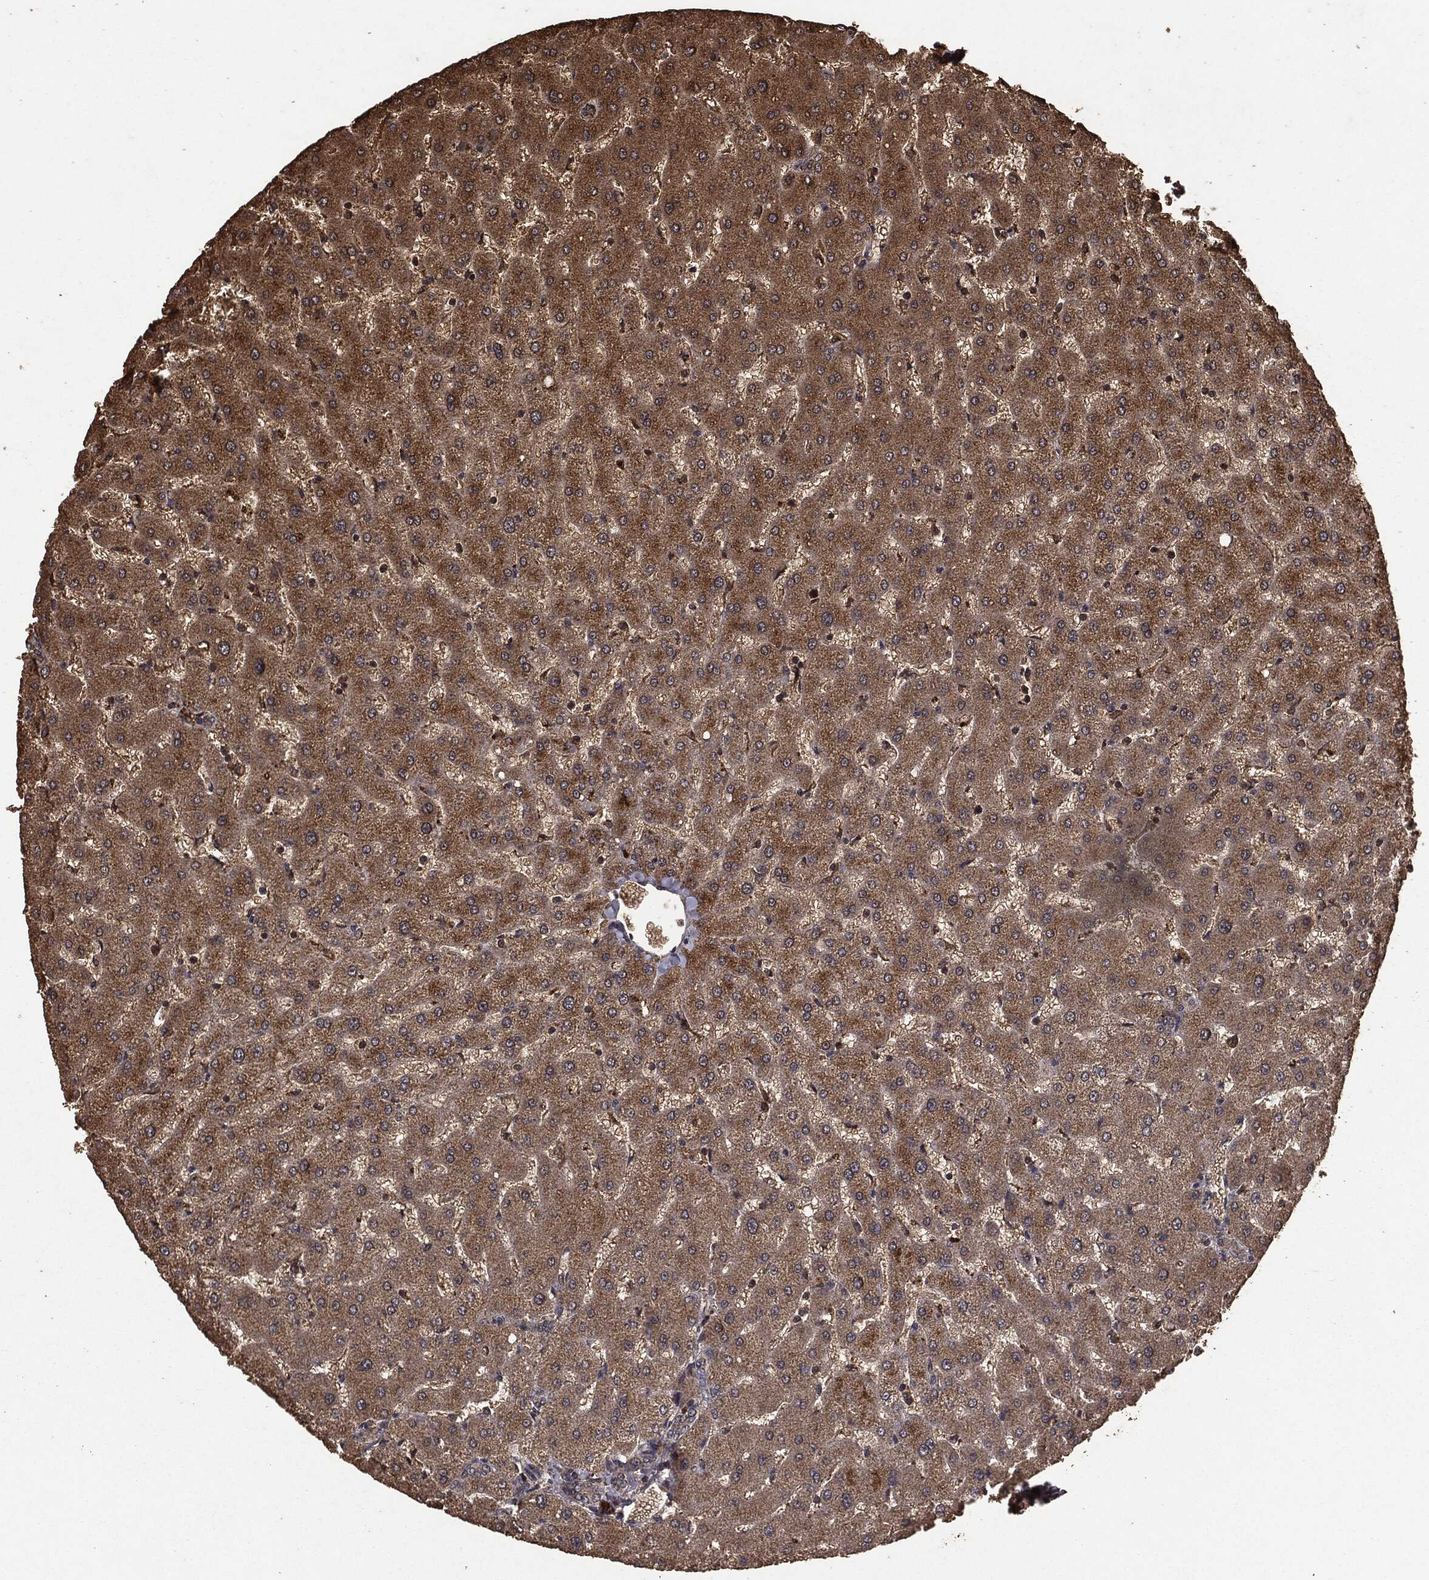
{"staining": {"intensity": "moderate", "quantity": ">75%", "location": "cytoplasmic/membranous"}, "tissue": "liver", "cell_type": "Cholangiocytes", "image_type": "normal", "snomed": [{"axis": "morphology", "description": "Normal tissue, NOS"}, {"axis": "topography", "description": "Liver"}], "caption": "Moderate cytoplasmic/membranous protein expression is identified in about >75% of cholangiocytes in liver. (DAB (3,3'-diaminobenzidine) IHC with brightfield microscopy, high magnification).", "gene": "NME1", "patient": {"sex": "female", "age": 50}}